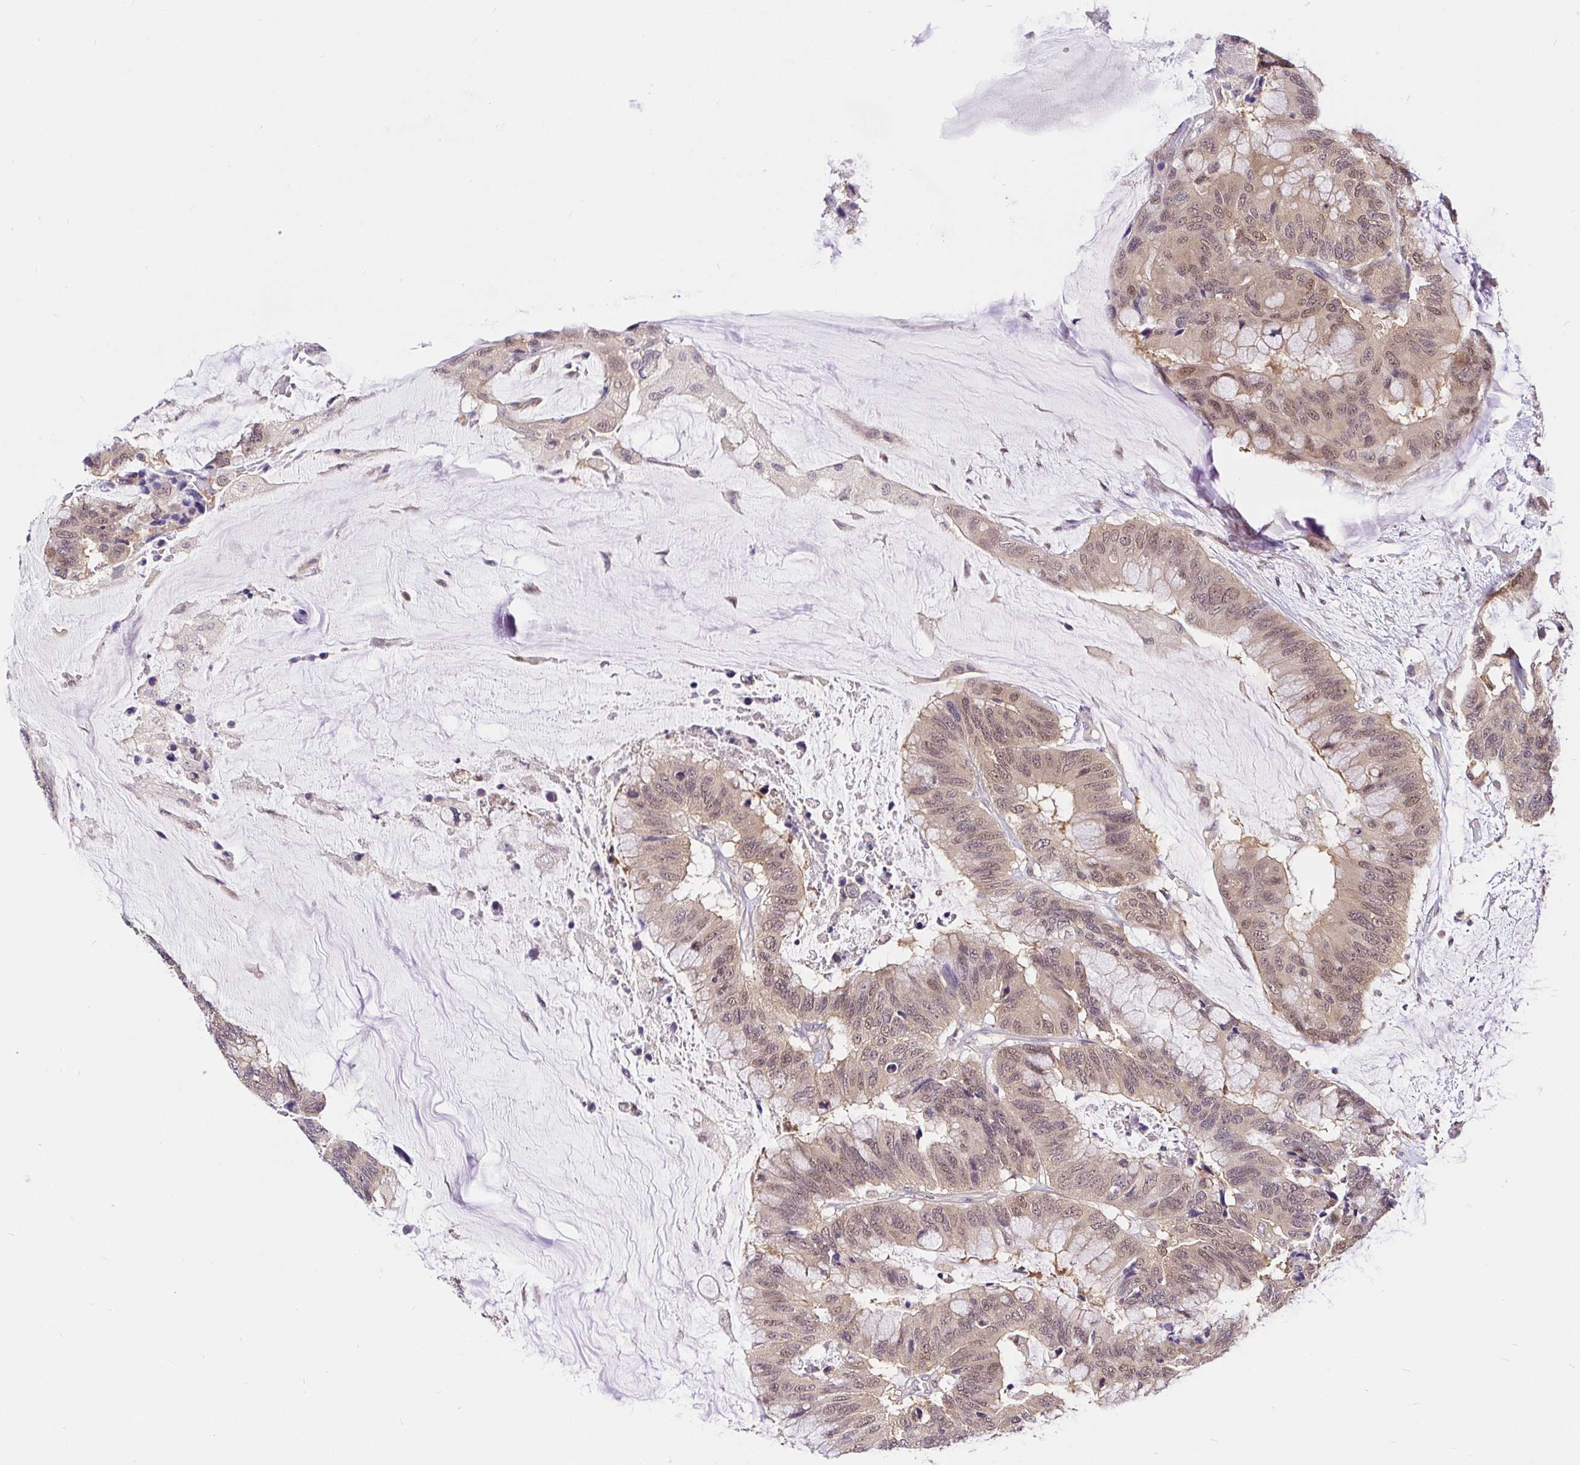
{"staining": {"intensity": "weak", "quantity": ">75%", "location": "cytoplasmic/membranous,nuclear"}, "tissue": "colorectal cancer", "cell_type": "Tumor cells", "image_type": "cancer", "snomed": [{"axis": "morphology", "description": "Adenocarcinoma, NOS"}, {"axis": "topography", "description": "Rectum"}], "caption": "A brown stain shows weak cytoplasmic/membranous and nuclear positivity of a protein in colorectal adenocarcinoma tumor cells.", "gene": "UBE2M", "patient": {"sex": "female", "age": 59}}